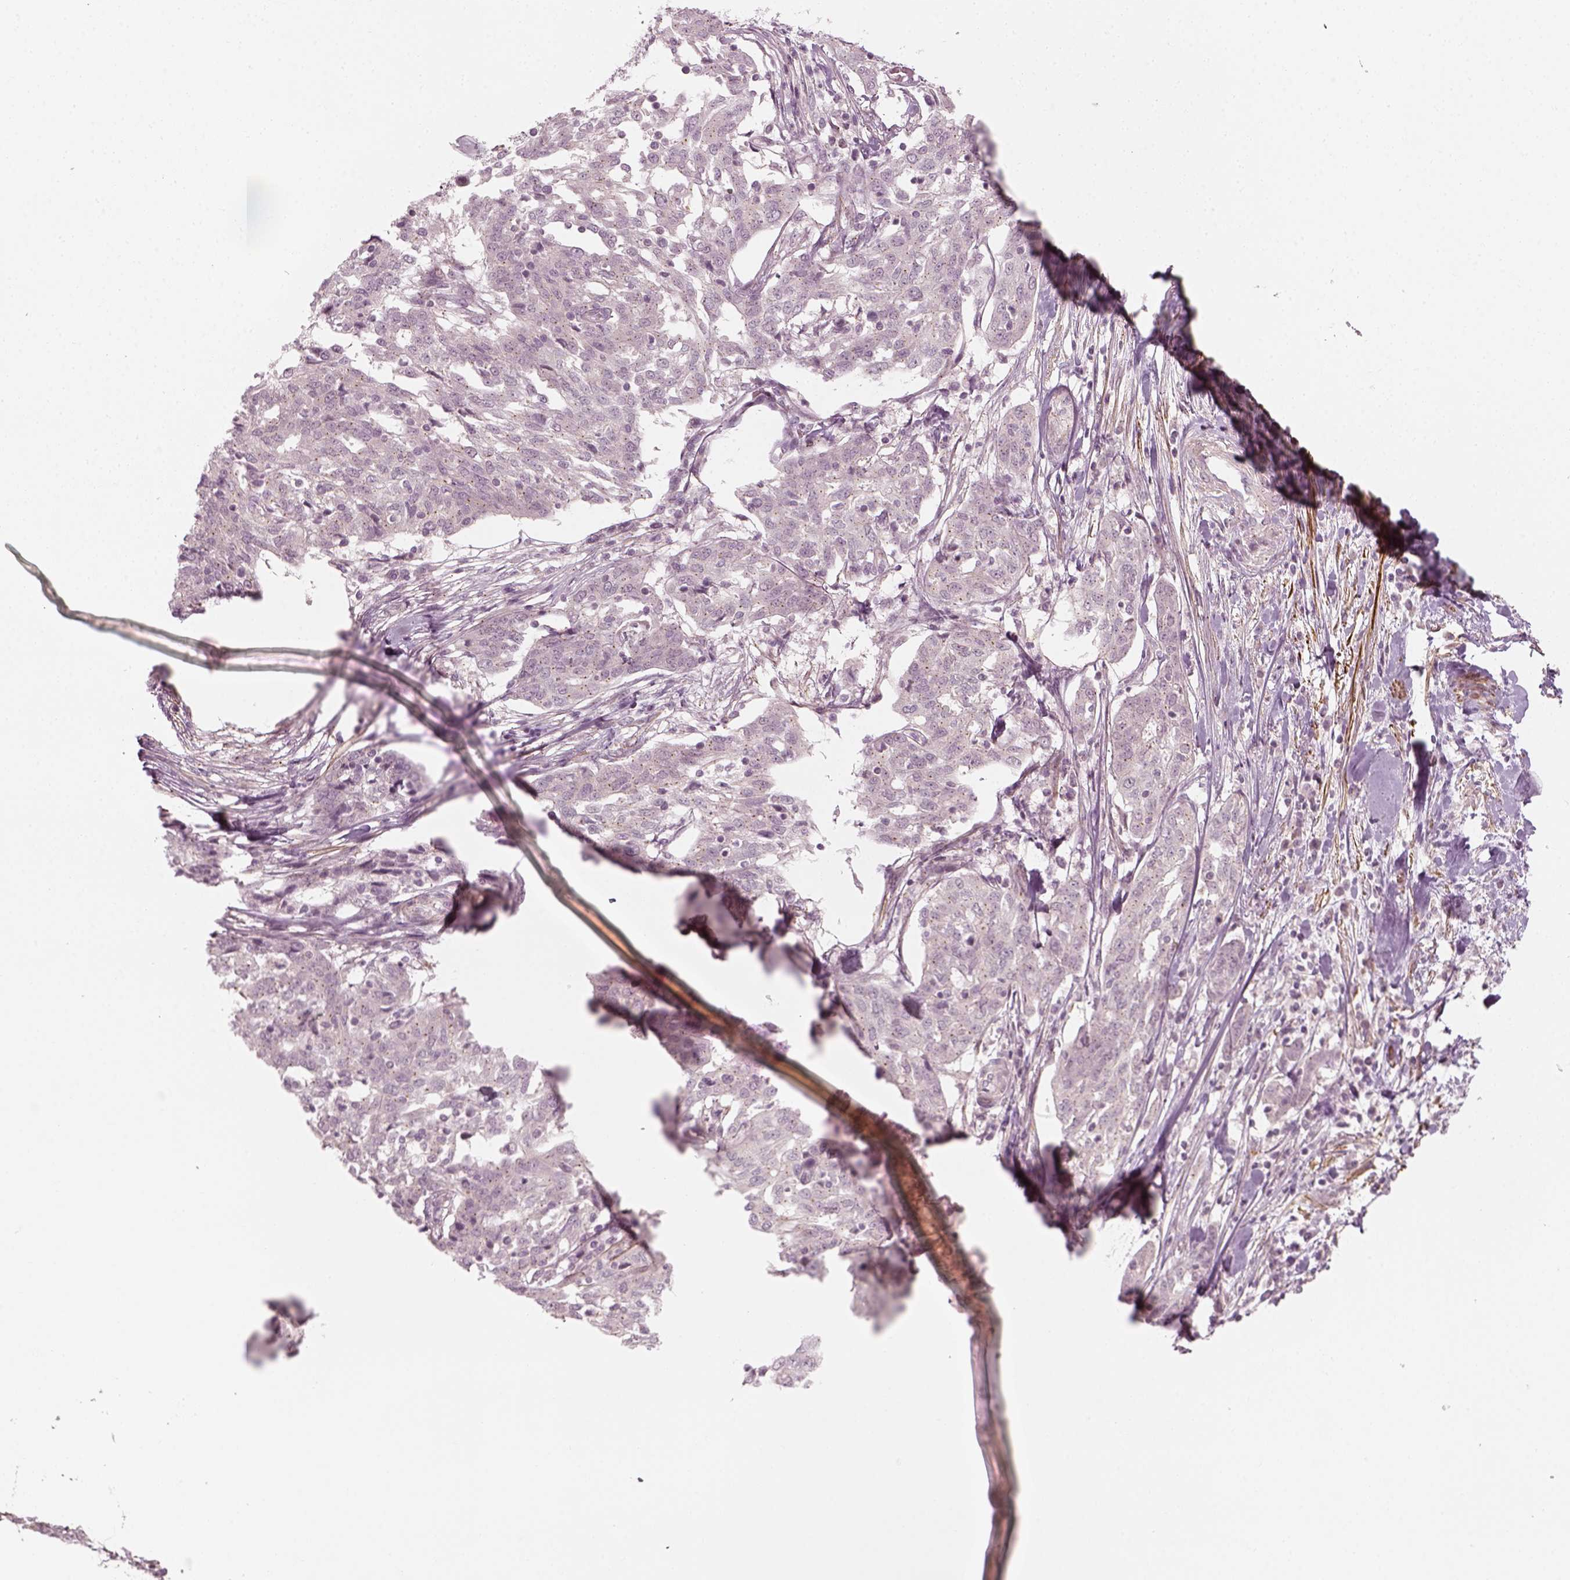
{"staining": {"intensity": "negative", "quantity": "none", "location": "none"}, "tissue": "ovarian cancer", "cell_type": "Tumor cells", "image_type": "cancer", "snomed": [{"axis": "morphology", "description": "Cystadenocarcinoma, serous, NOS"}, {"axis": "topography", "description": "Ovary"}], "caption": "Immunohistochemistry photomicrograph of human ovarian cancer stained for a protein (brown), which exhibits no staining in tumor cells.", "gene": "MLIP", "patient": {"sex": "female", "age": 67}}